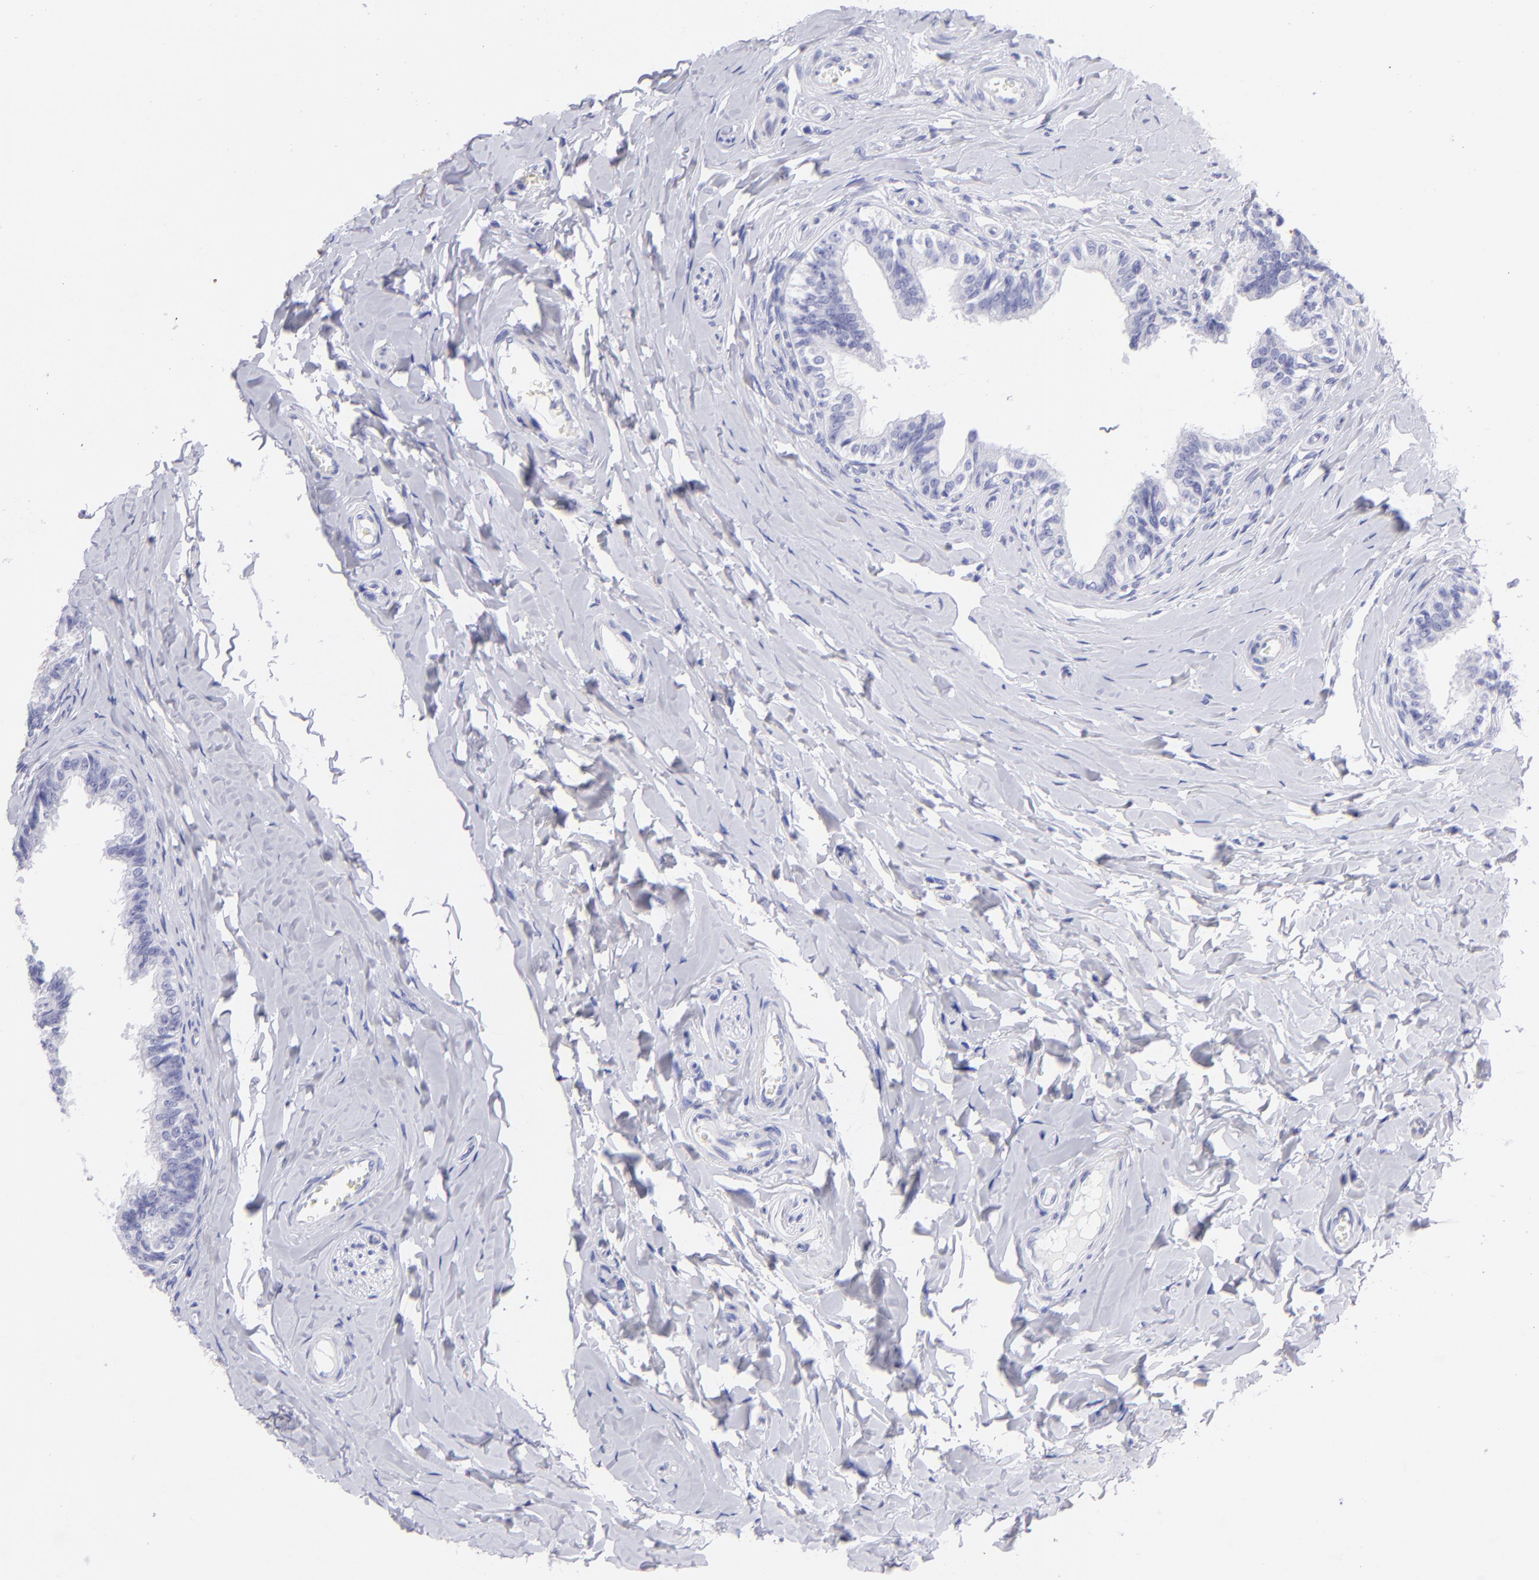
{"staining": {"intensity": "strong", "quantity": ">75%", "location": "cytoplasmic/membranous"}, "tissue": "epididymis", "cell_type": "Glandular cells", "image_type": "normal", "snomed": [{"axis": "morphology", "description": "Normal tissue, NOS"}, {"axis": "topography", "description": "Soft tissue"}, {"axis": "topography", "description": "Epididymis"}], "caption": "IHC staining of unremarkable epididymis, which displays high levels of strong cytoplasmic/membranous expression in approximately >75% of glandular cells indicating strong cytoplasmic/membranous protein staining. The staining was performed using DAB (brown) for protein detection and nuclei were counterstained in hematoxylin (blue).", "gene": "PIP", "patient": {"sex": "male", "age": 26}}